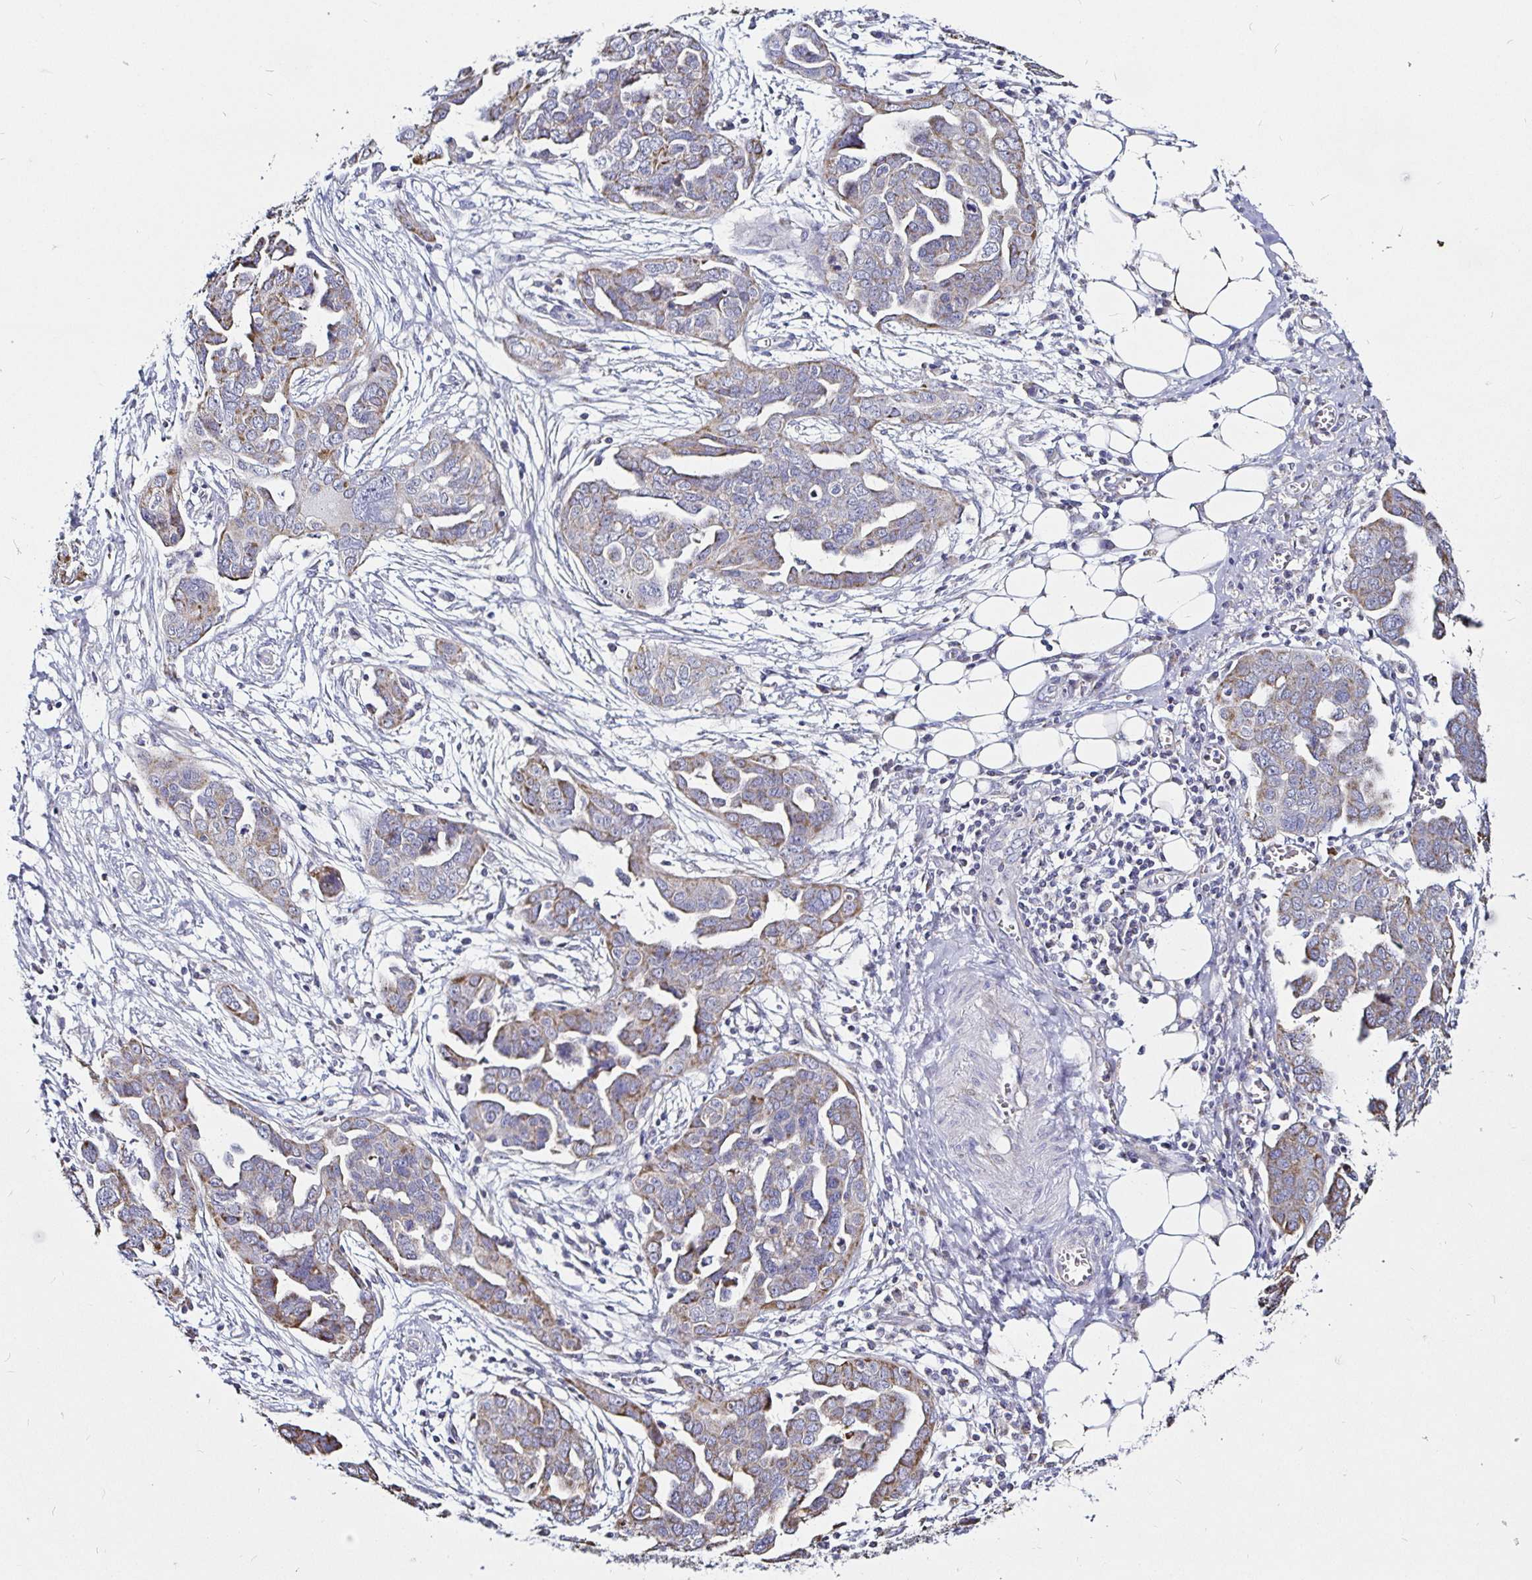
{"staining": {"intensity": "negative", "quantity": "none", "location": "none"}, "tissue": "ovarian cancer", "cell_type": "Tumor cells", "image_type": "cancer", "snomed": [{"axis": "morphology", "description": "Cystadenocarcinoma, serous, NOS"}, {"axis": "topography", "description": "Ovary"}], "caption": "Ovarian cancer was stained to show a protein in brown. There is no significant staining in tumor cells. The staining is performed using DAB (3,3'-diaminobenzidine) brown chromogen with nuclei counter-stained in using hematoxylin.", "gene": "PGAM2", "patient": {"sex": "female", "age": 59}}